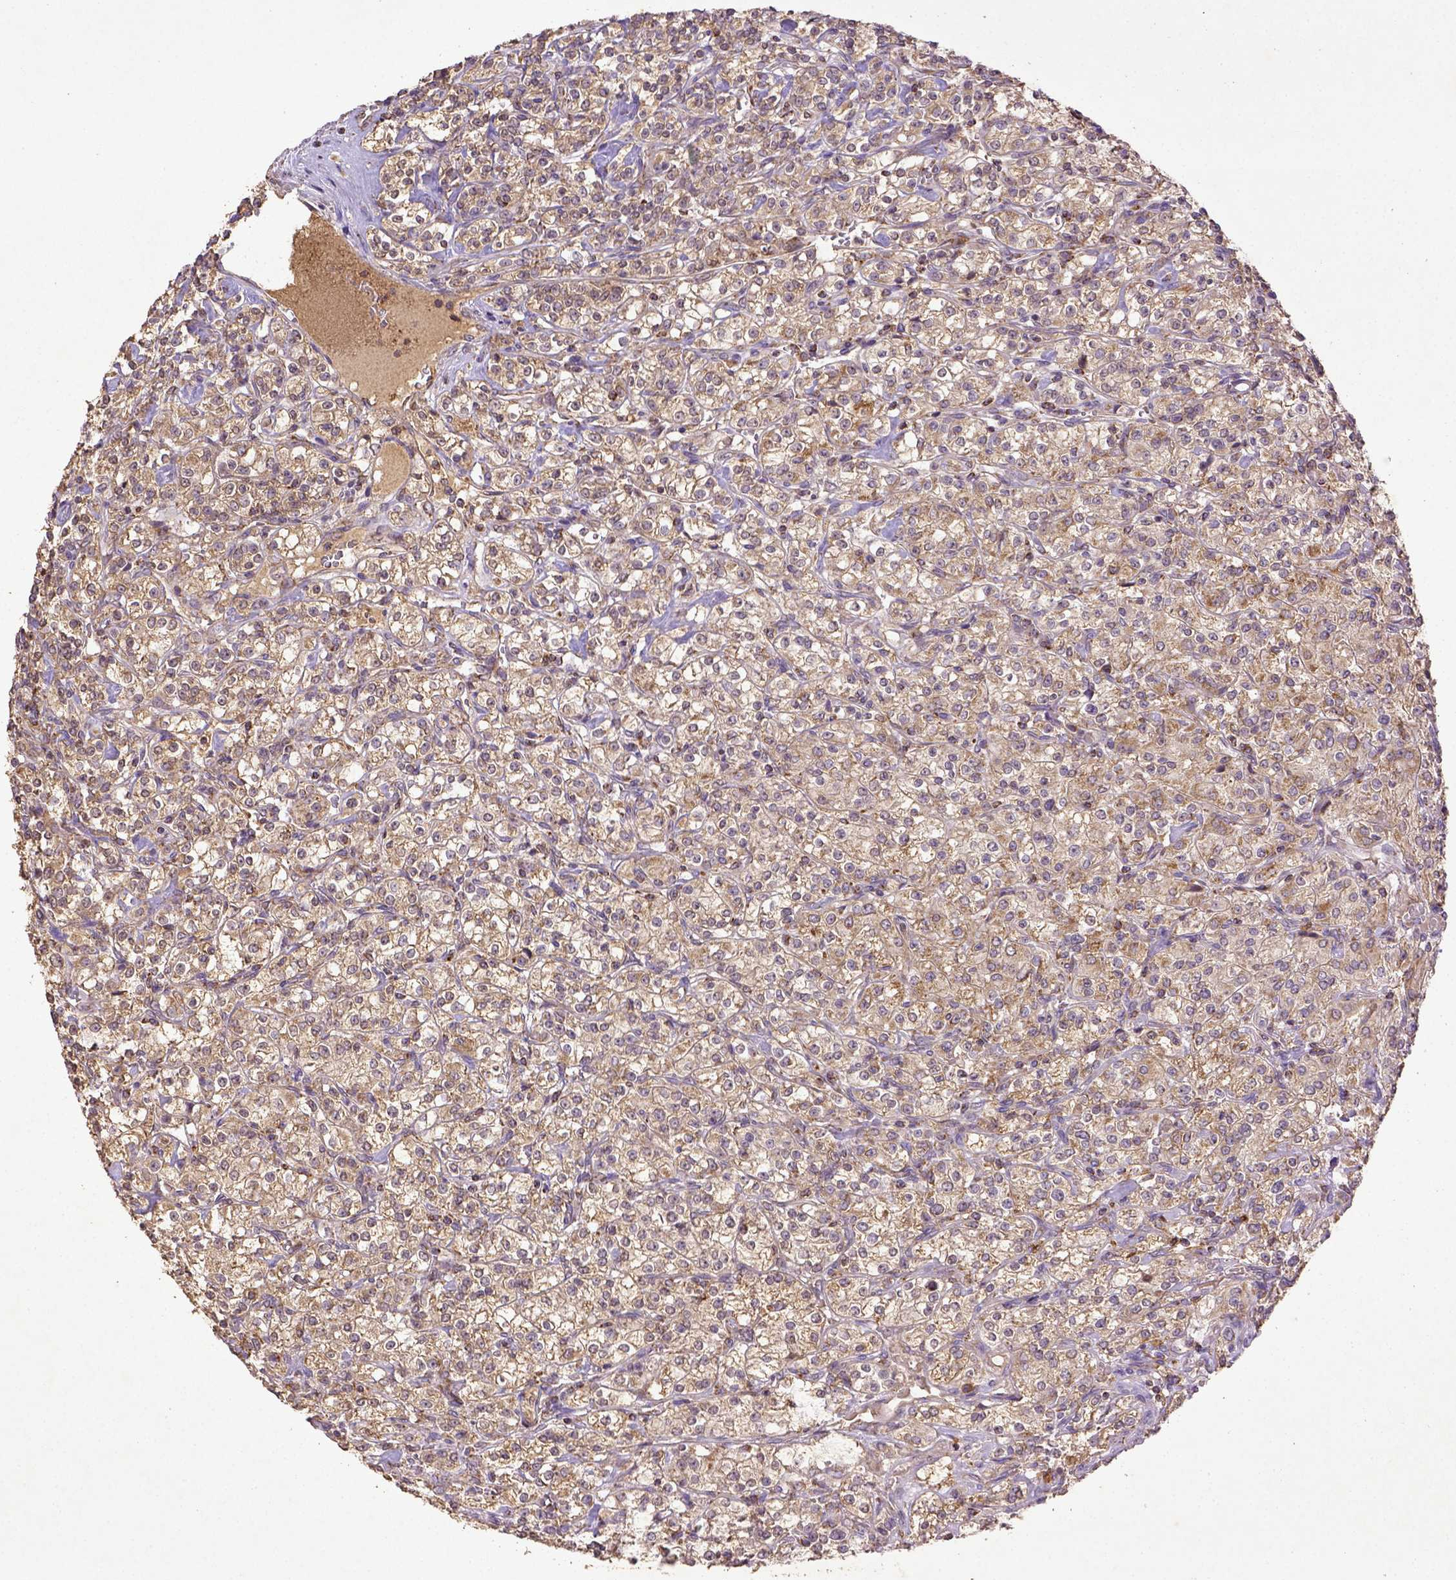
{"staining": {"intensity": "weak", "quantity": ">75%", "location": "cytoplasmic/membranous"}, "tissue": "renal cancer", "cell_type": "Tumor cells", "image_type": "cancer", "snomed": [{"axis": "morphology", "description": "Adenocarcinoma, NOS"}, {"axis": "topography", "description": "Kidney"}], "caption": "Human adenocarcinoma (renal) stained with a protein marker demonstrates weak staining in tumor cells.", "gene": "MT-CO1", "patient": {"sex": "male", "age": 77}}